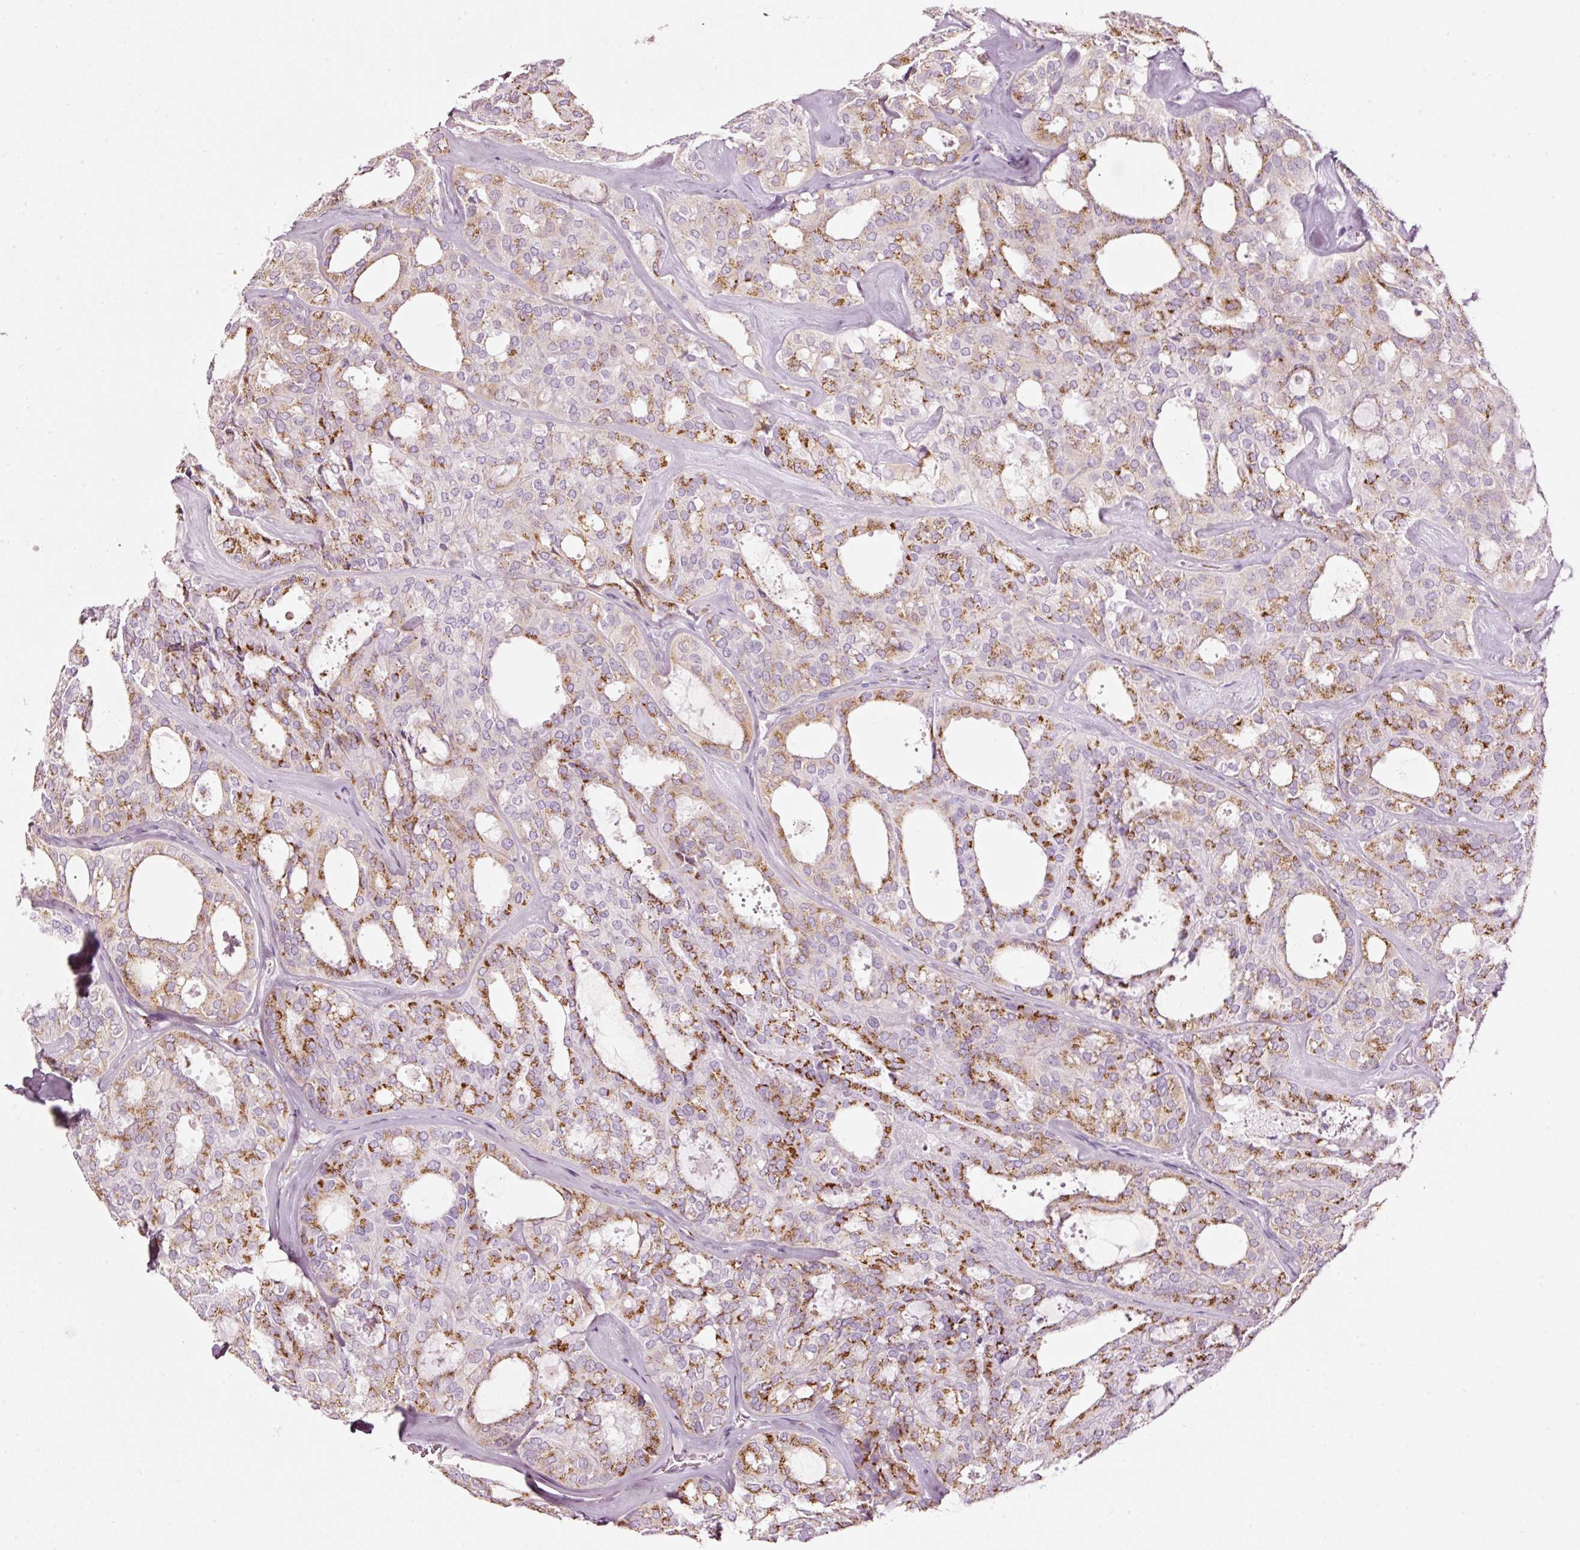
{"staining": {"intensity": "moderate", "quantity": ">75%", "location": "cytoplasmic/membranous"}, "tissue": "thyroid cancer", "cell_type": "Tumor cells", "image_type": "cancer", "snomed": [{"axis": "morphology", "description": "Follicular adenoma carcinoma, NOS"}, {"axis": "topography", "description": "Thyroid gland"}], "caption": "An image of thyroid cancer stained for a protein reveals moderate cytoplasmic/membranous brown staining in tumor cells. The protein of interest is shown in brown color, while the nuclei are stained blue.", "gene": "SDF4", "patient": {"sex": "male", "age": 75}}